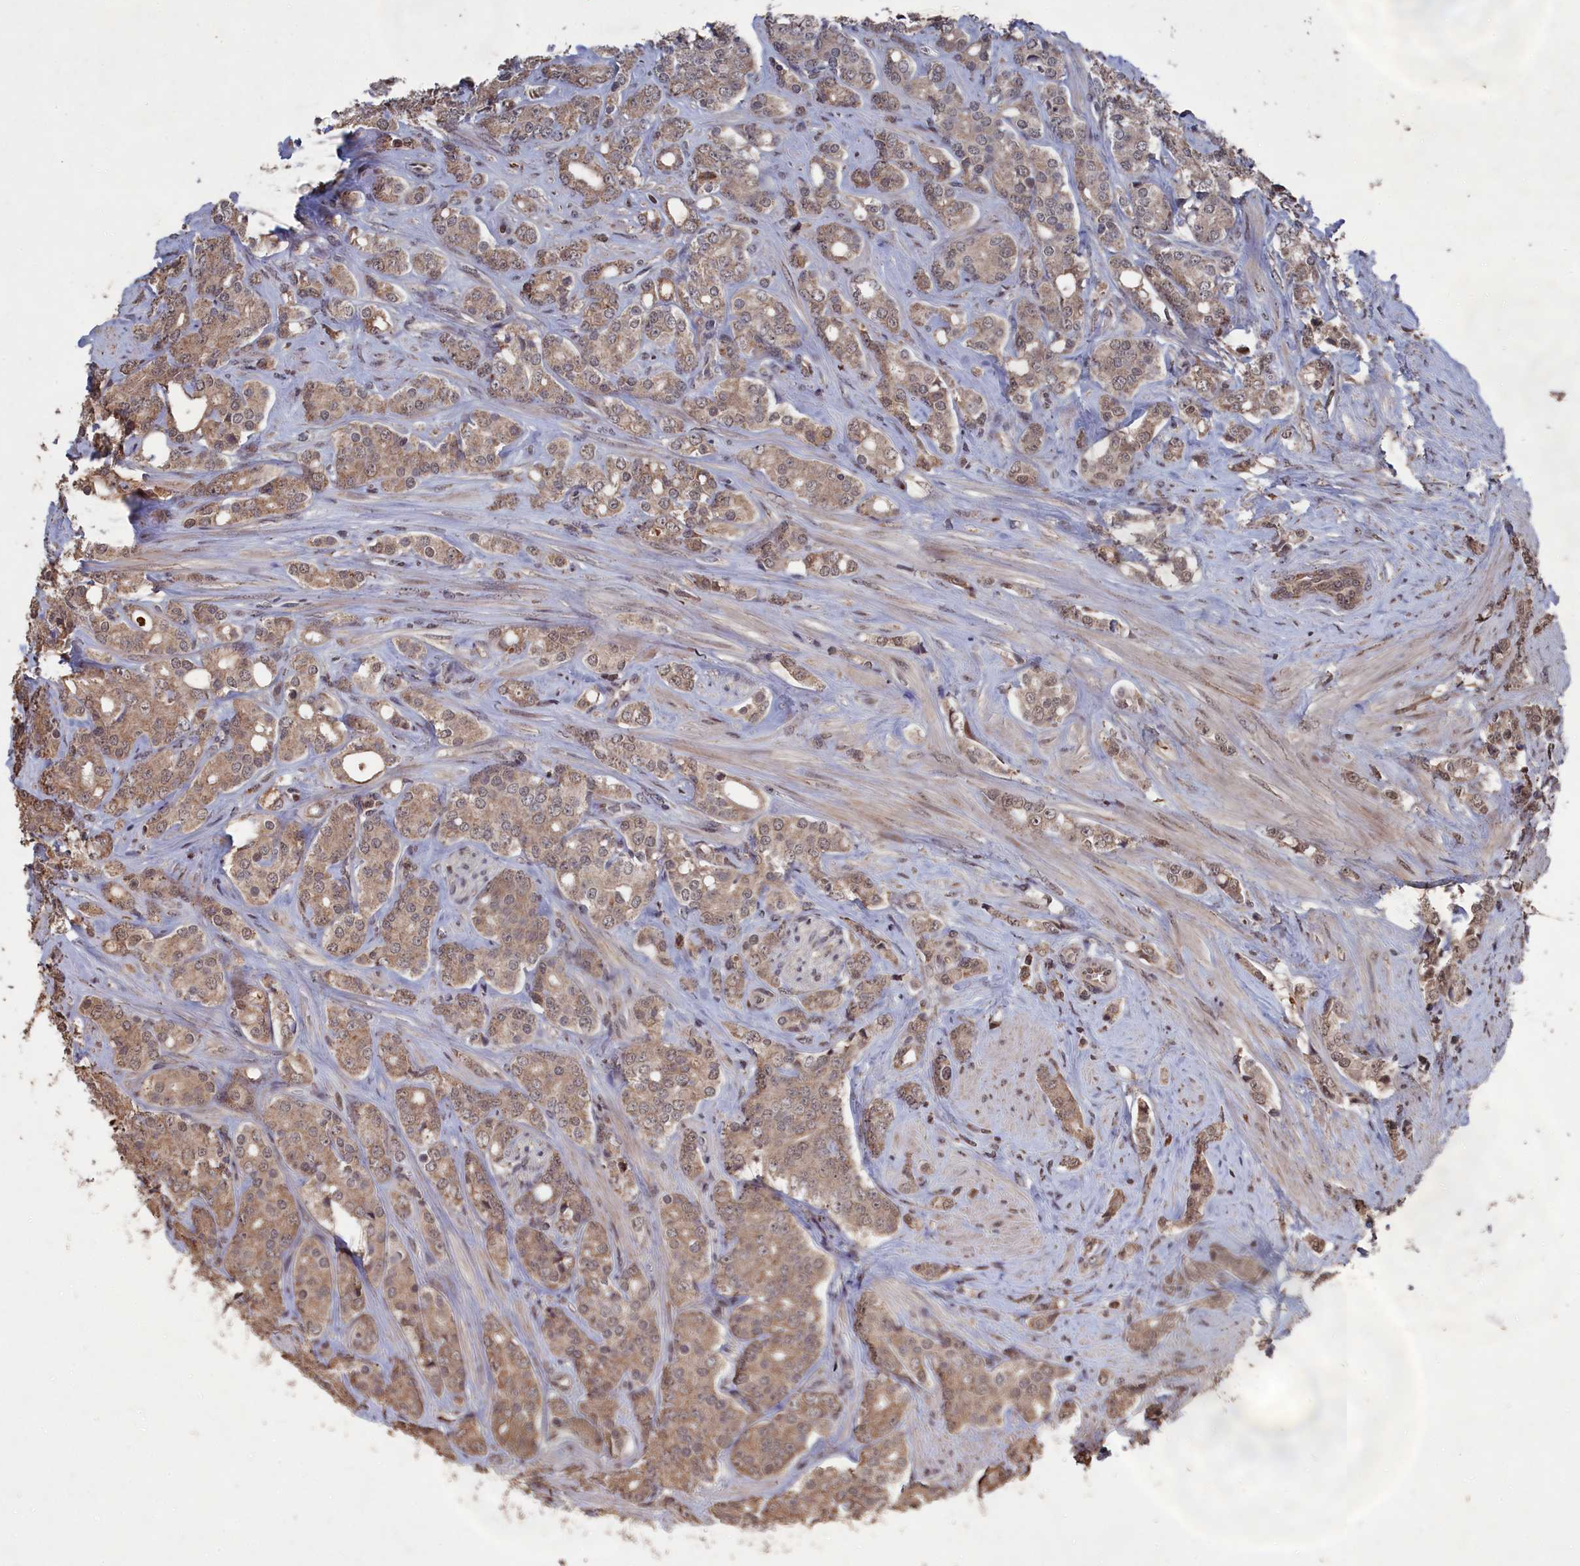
{"staining": {"intensity": "weak", "quantity": ">75%", "location": "cytoplasmic/membranous,nuclear"}, "tissue": "prostate cancer", "cell_type": "Tumor cells", "image_type": "cancer", "snomed": [{"axis": "morphology", "description": "Adenocarcinoma, High grade"}, {"axis": "topography", "description": "Prostate"}], "caption": "High-magnification brightfield microscopy of prostate cancer stained with DAB (brown) and counterstained with hematoxylin (blue). tumor cells exhibit weak cytoplasmic/membranous and nuclear staining is present in approximately>75% of cells. (DAB (3,3'-diaminobenzidine) IHC with brightfield microscopy, high magnification).", "gene": "CEACAM21", "patient": {"sex": "male", "age": 62}}